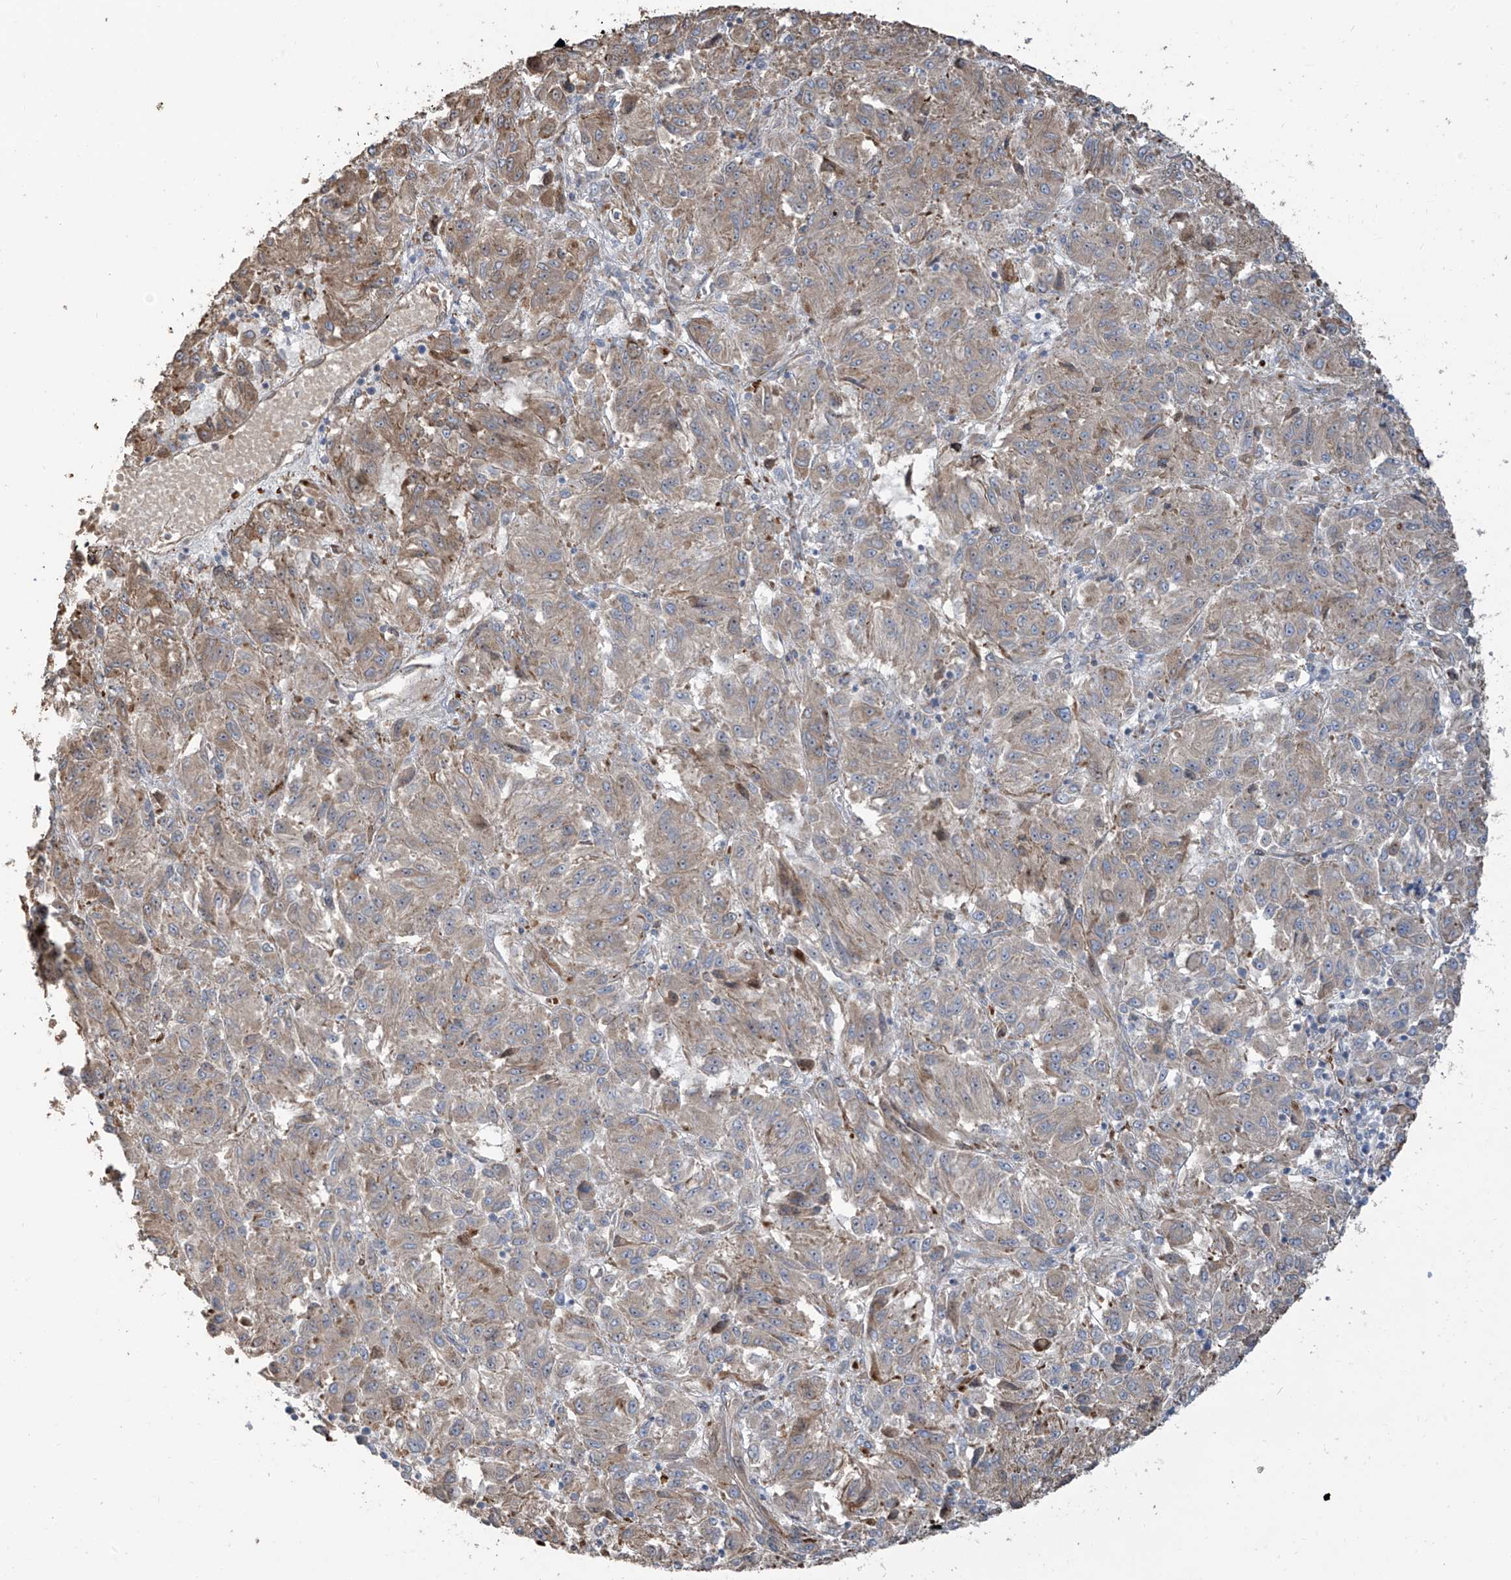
{"staining": {"intensity": "moderate", "quantity": "<25%", "location": "cytoplasmic/membranous"}, "tissue": "melanoma", "cell_type": "Tumor cells", "image_type": "cancer", "snomed": [{"axis": "morphology", "description": "Malignant melanoma, Metastatic site"}, {"axis": "topography", "description": "Lung"}], "caption": "Melanoma stained for a protein (brown) displays moderate cytoplasmic/membranous positive positivity in about <25% of tumor cells.", "gene": "ABTB1", "patient": {"sex": "male", "age": 64}}